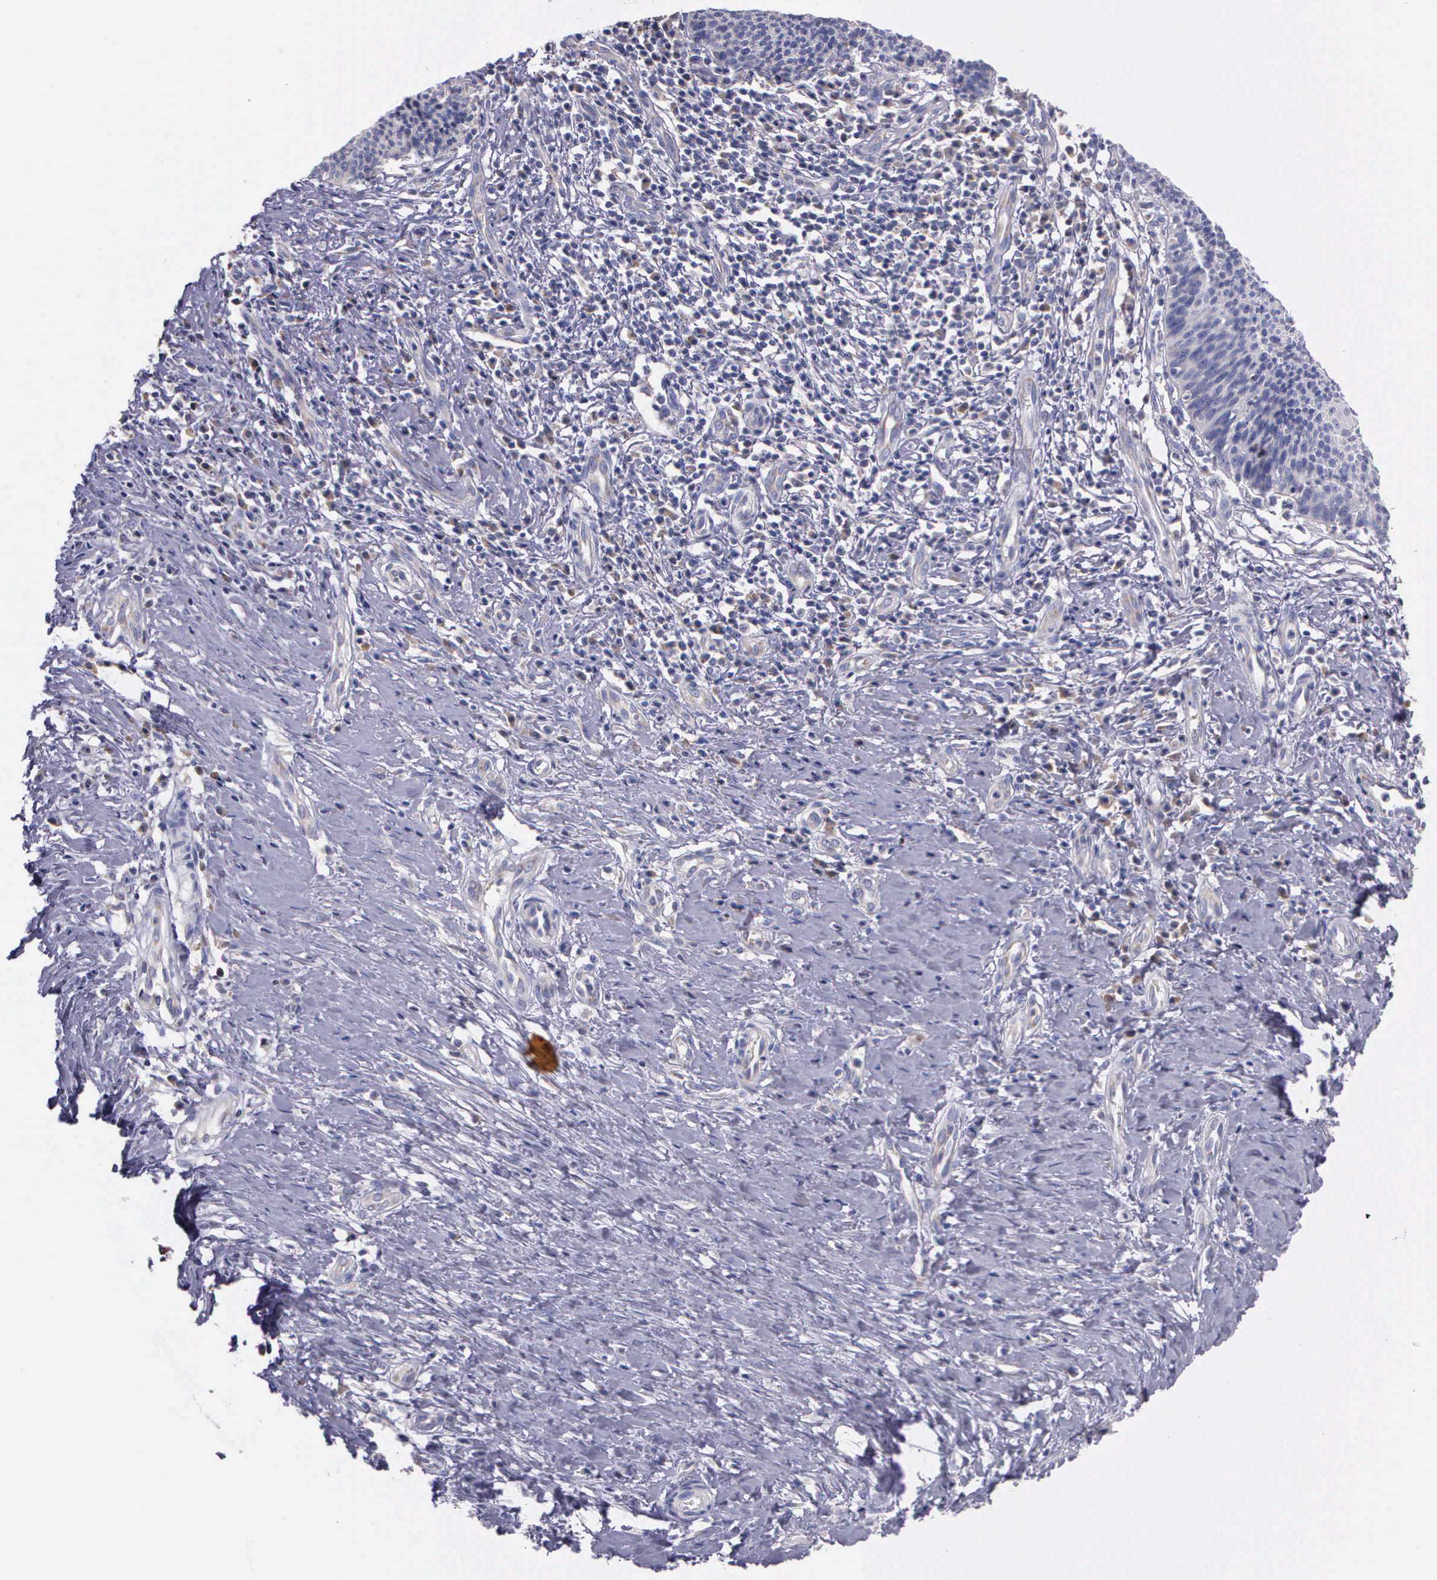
{"staining": {"intensity": "negative", "quantity": "none", "location": "none"}, "tissue": "cervical cancer", "cell_type": "Tumor cells", "image_type": "cancer", "snomed": [{"axis": "morphology", "description": "Squamous cell carcinoma, NOS"}, {"axis": "topography", "description": "Cervix"}], "caption": "This is an immunohistochemistry (IHC) histopathology image of human cervical squamous cell carcinoma. There is no expression in tumor cells.", "gene": "MIA2", "patient": {"sex": "female", "age": 41}}